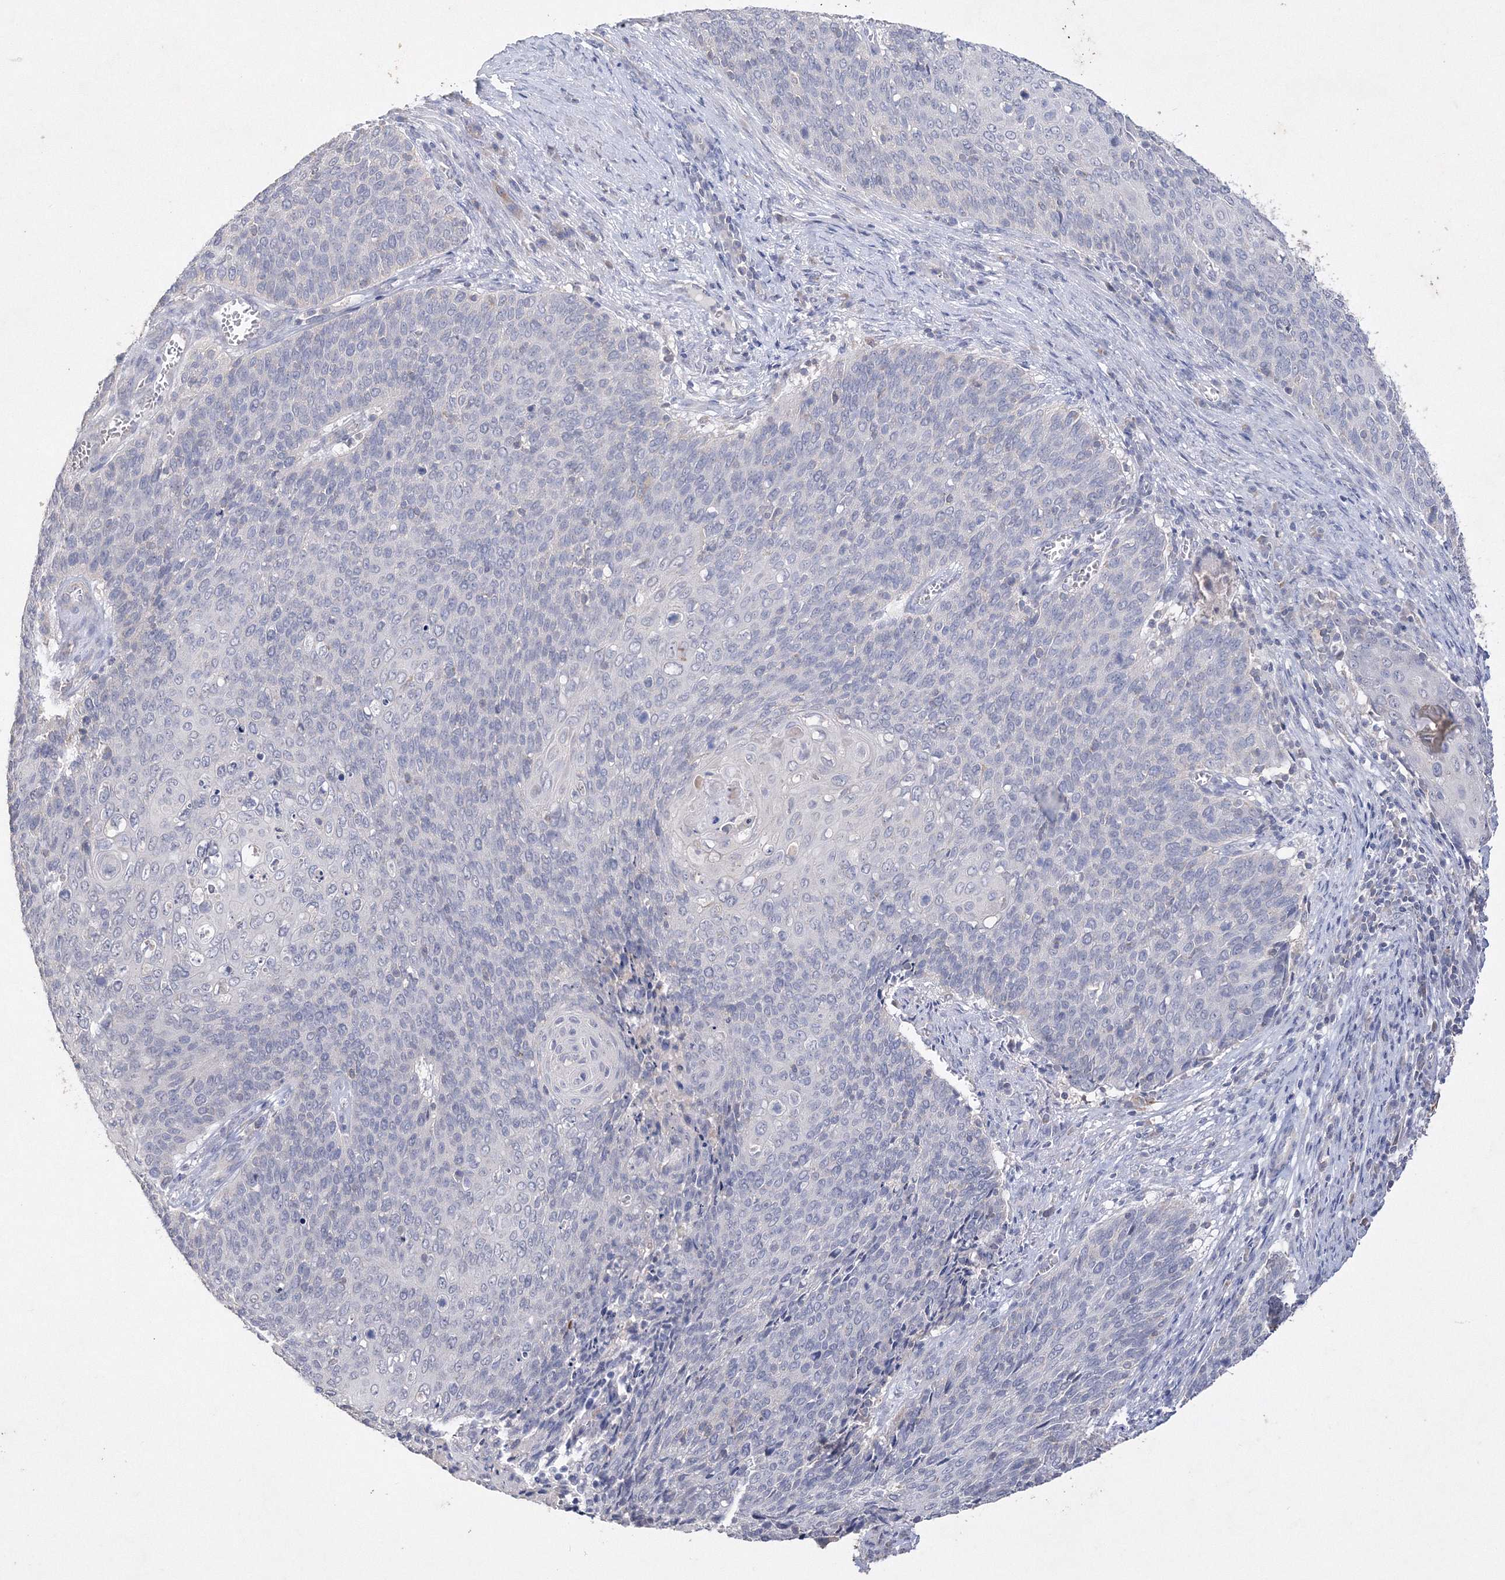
{"staining": {"intensity": "negative", "quantity": "none", "location": "none"}, "tissue": "cervical cancer", "cell_type": "Tumor cells", "image_type": "cancer", "snomed": [{"axis": "morphology", "description": "Squamous cell carcinoma, NOS"}, {"axis": "topography", "description": "Cervix"}], "caption": "Squamous cell carcinoma (cervical) was stained to show a protein in brown. There is no significant positivity in tumor cells. (Immunohistochemistry, brightfield microscopy, high magnification).", "gene": "GLS", "patient": {"sex": "female", "age": 39}}